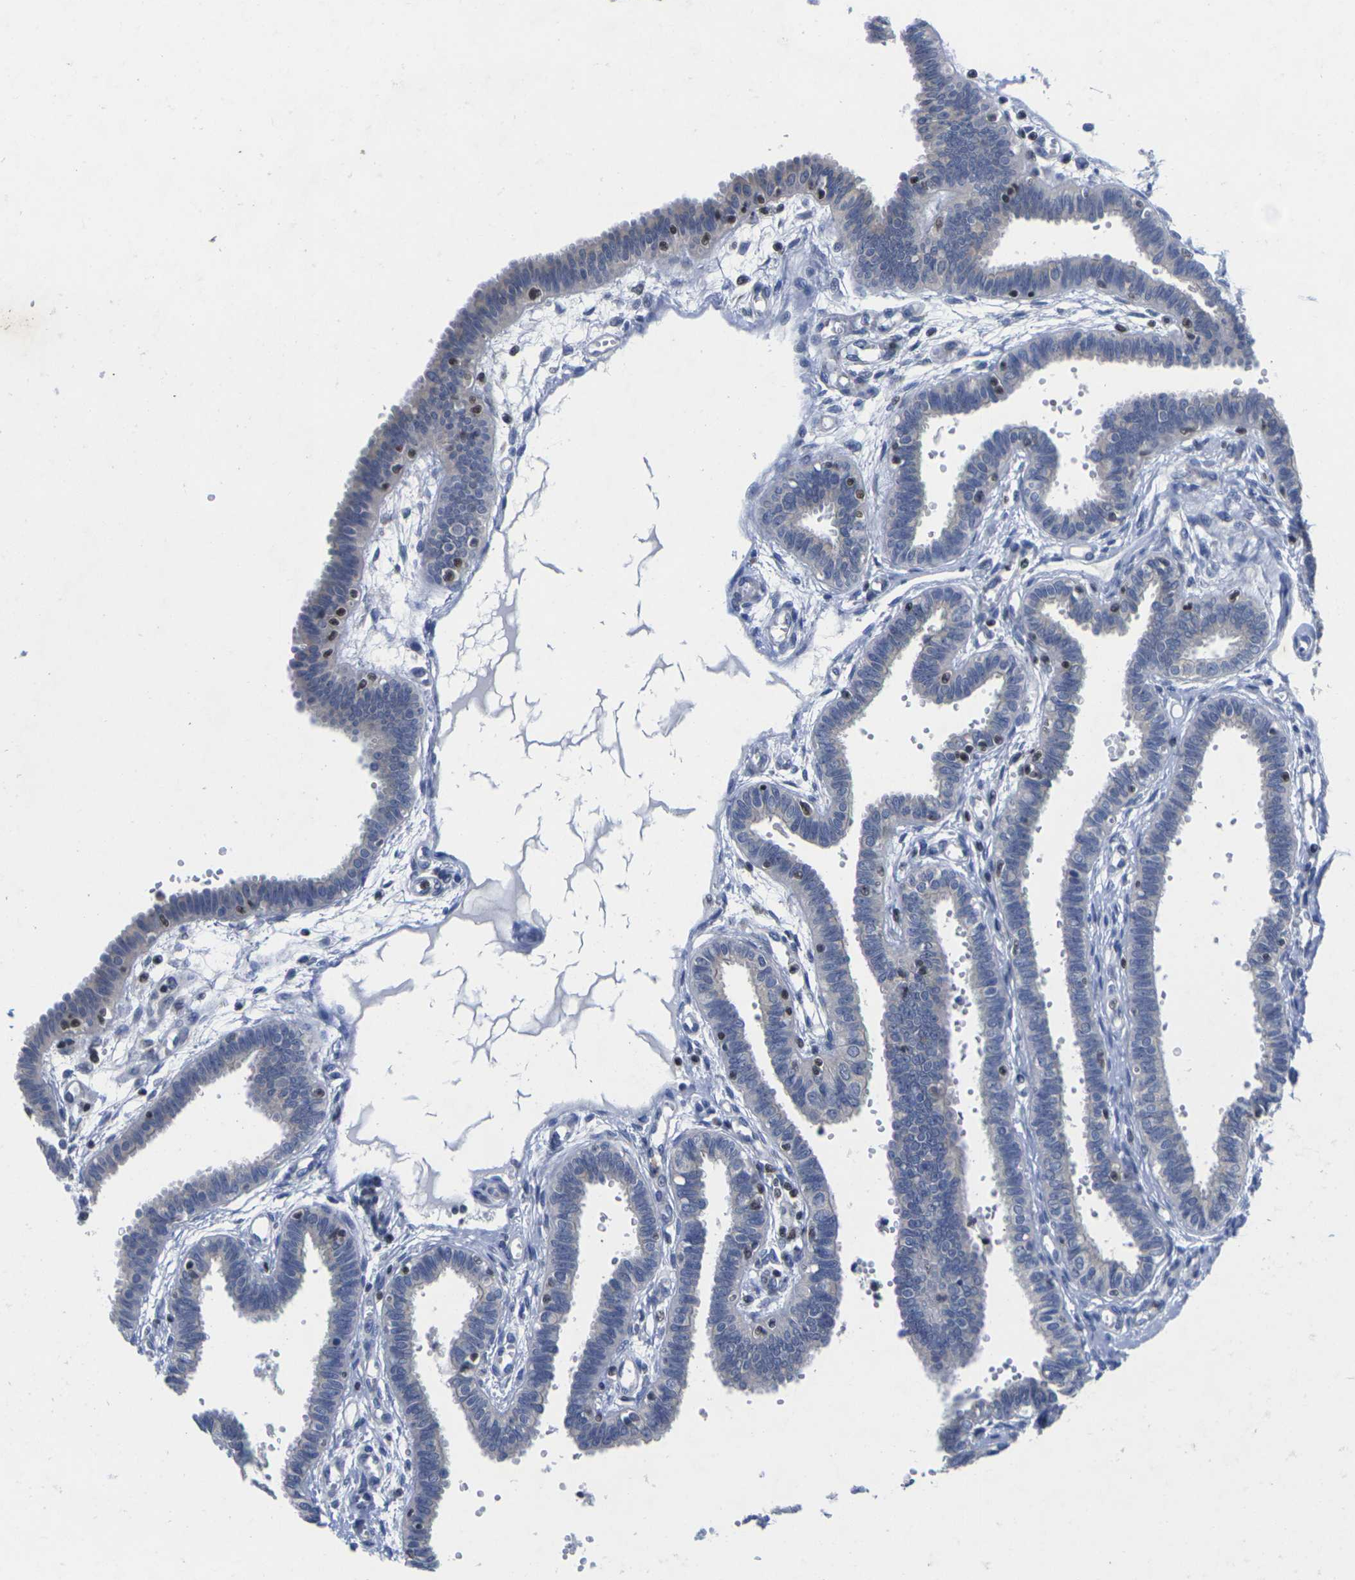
{"staining": {"intensity": "negative", "quantity": "none", "location": "none"}, "tissue": "fallopian tube", "cell_type": "Glandular cells", "image_type": "normal", "snomed": [{"axis": "morphology", "description": "Normal tissue, NOS"}, {"axis": "topography", "description": "Fallopian tube"}], "caption": "Protein analysis of unremarkable fallopian tube exhibits no significant expression in glandular cells. The staining was performed using DAB to visualize the protein expression in brown, while the nuclei were stained in blue with hematoxylin (Magnification: 20x).", "gene": "IKZF1", "patient": {"sex": "female", "age": 32}}